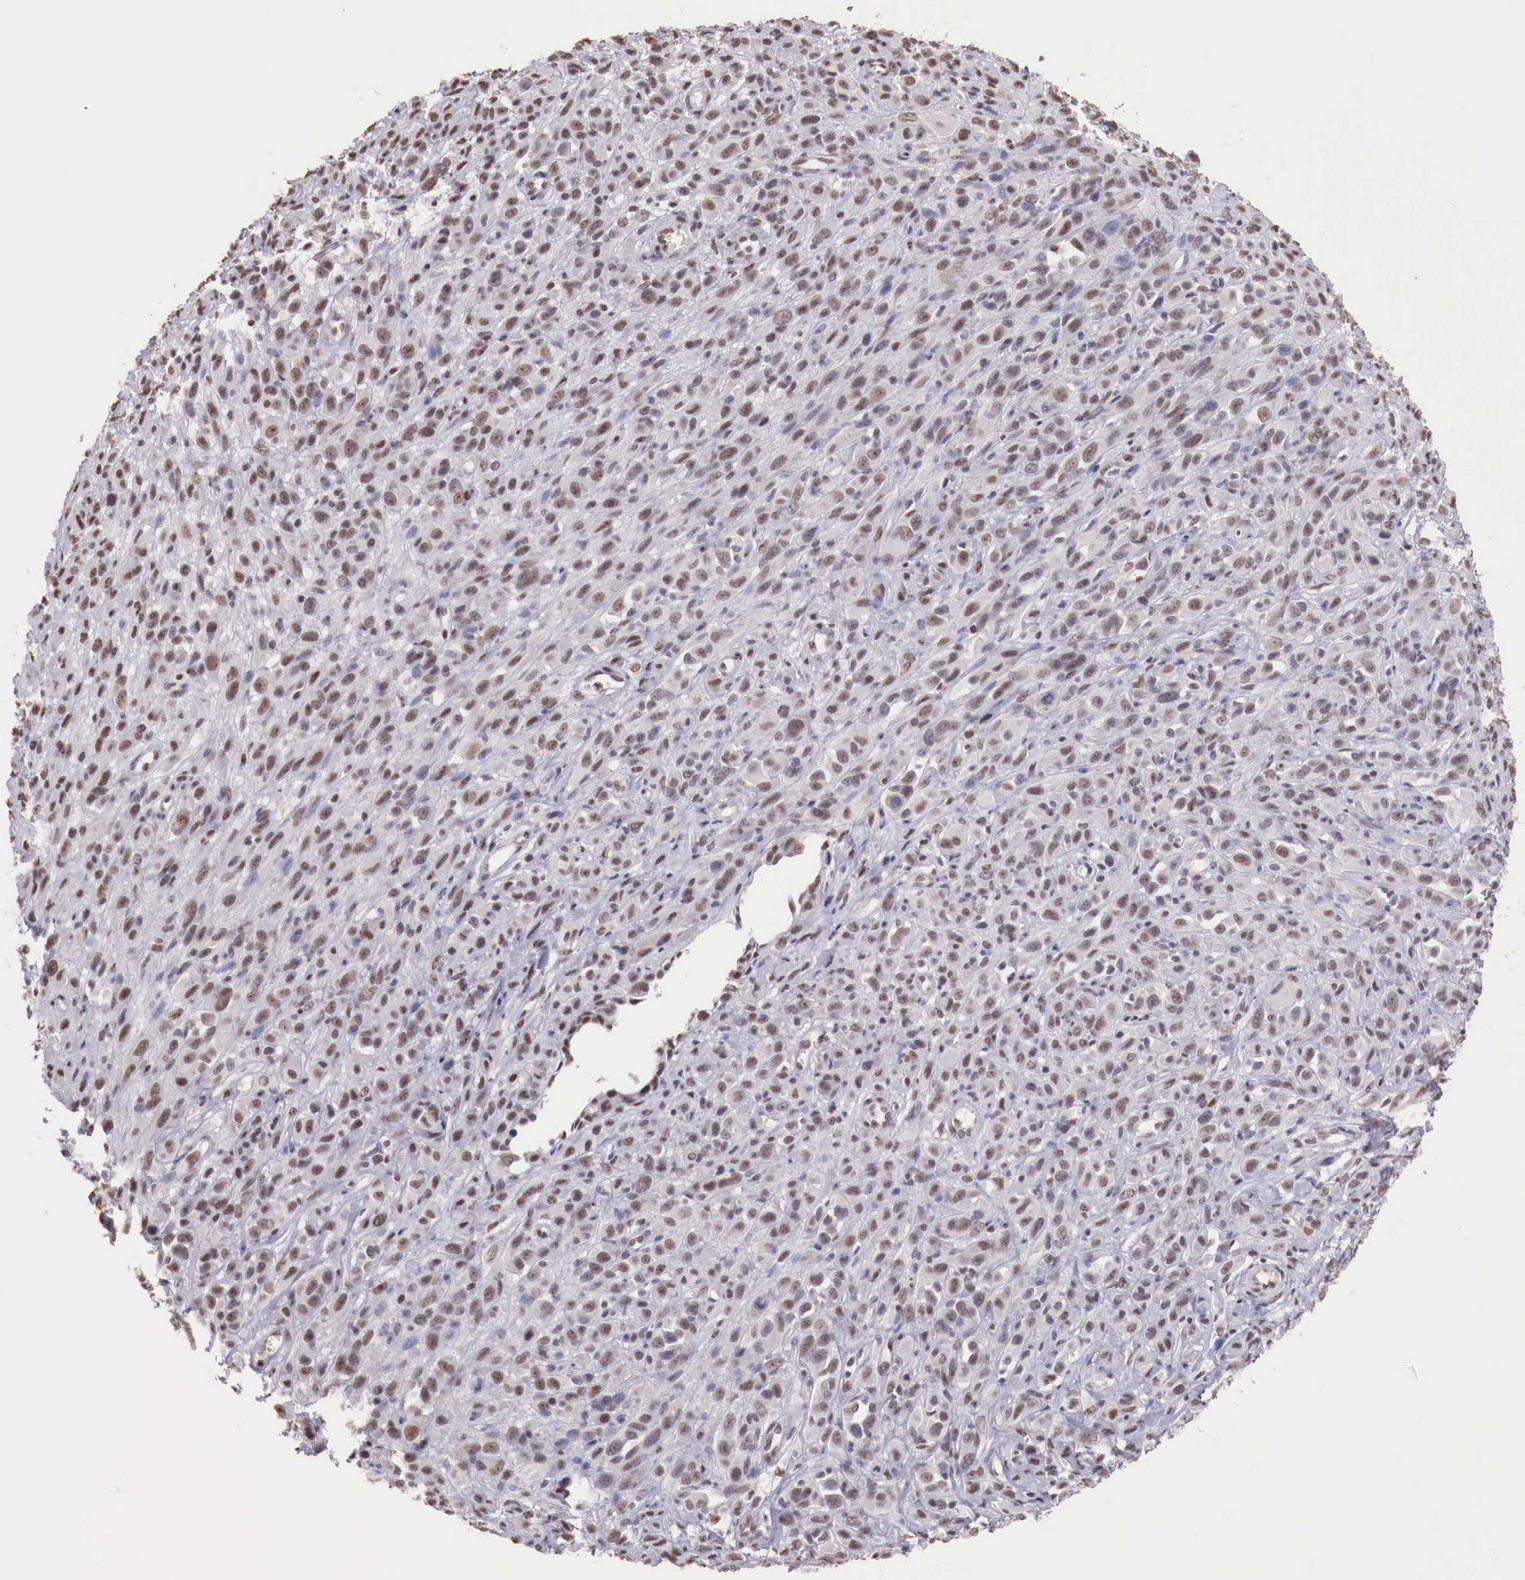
{"staining": {"intensity": "moderate", "quantity": ">75%", "location": "cytoplasmic/membranous,nuclear"}, "tissue": "melanoma", "cell_type": "Tumor cells", "image_type": "cancer", "snomed": [{"axis": "morphology", "description": "Malignant melanoma, NOS"}, {"axis": "topography", "description": "Skin"}], "caption": "The micrograph reveals a brown stain indicating the presence of a protein in the cytoplasmic/membranous and nuclear of tumor cells in melanoma.", "gene": "FOXP2", "patient": {"sex": "male", "age": 51}}